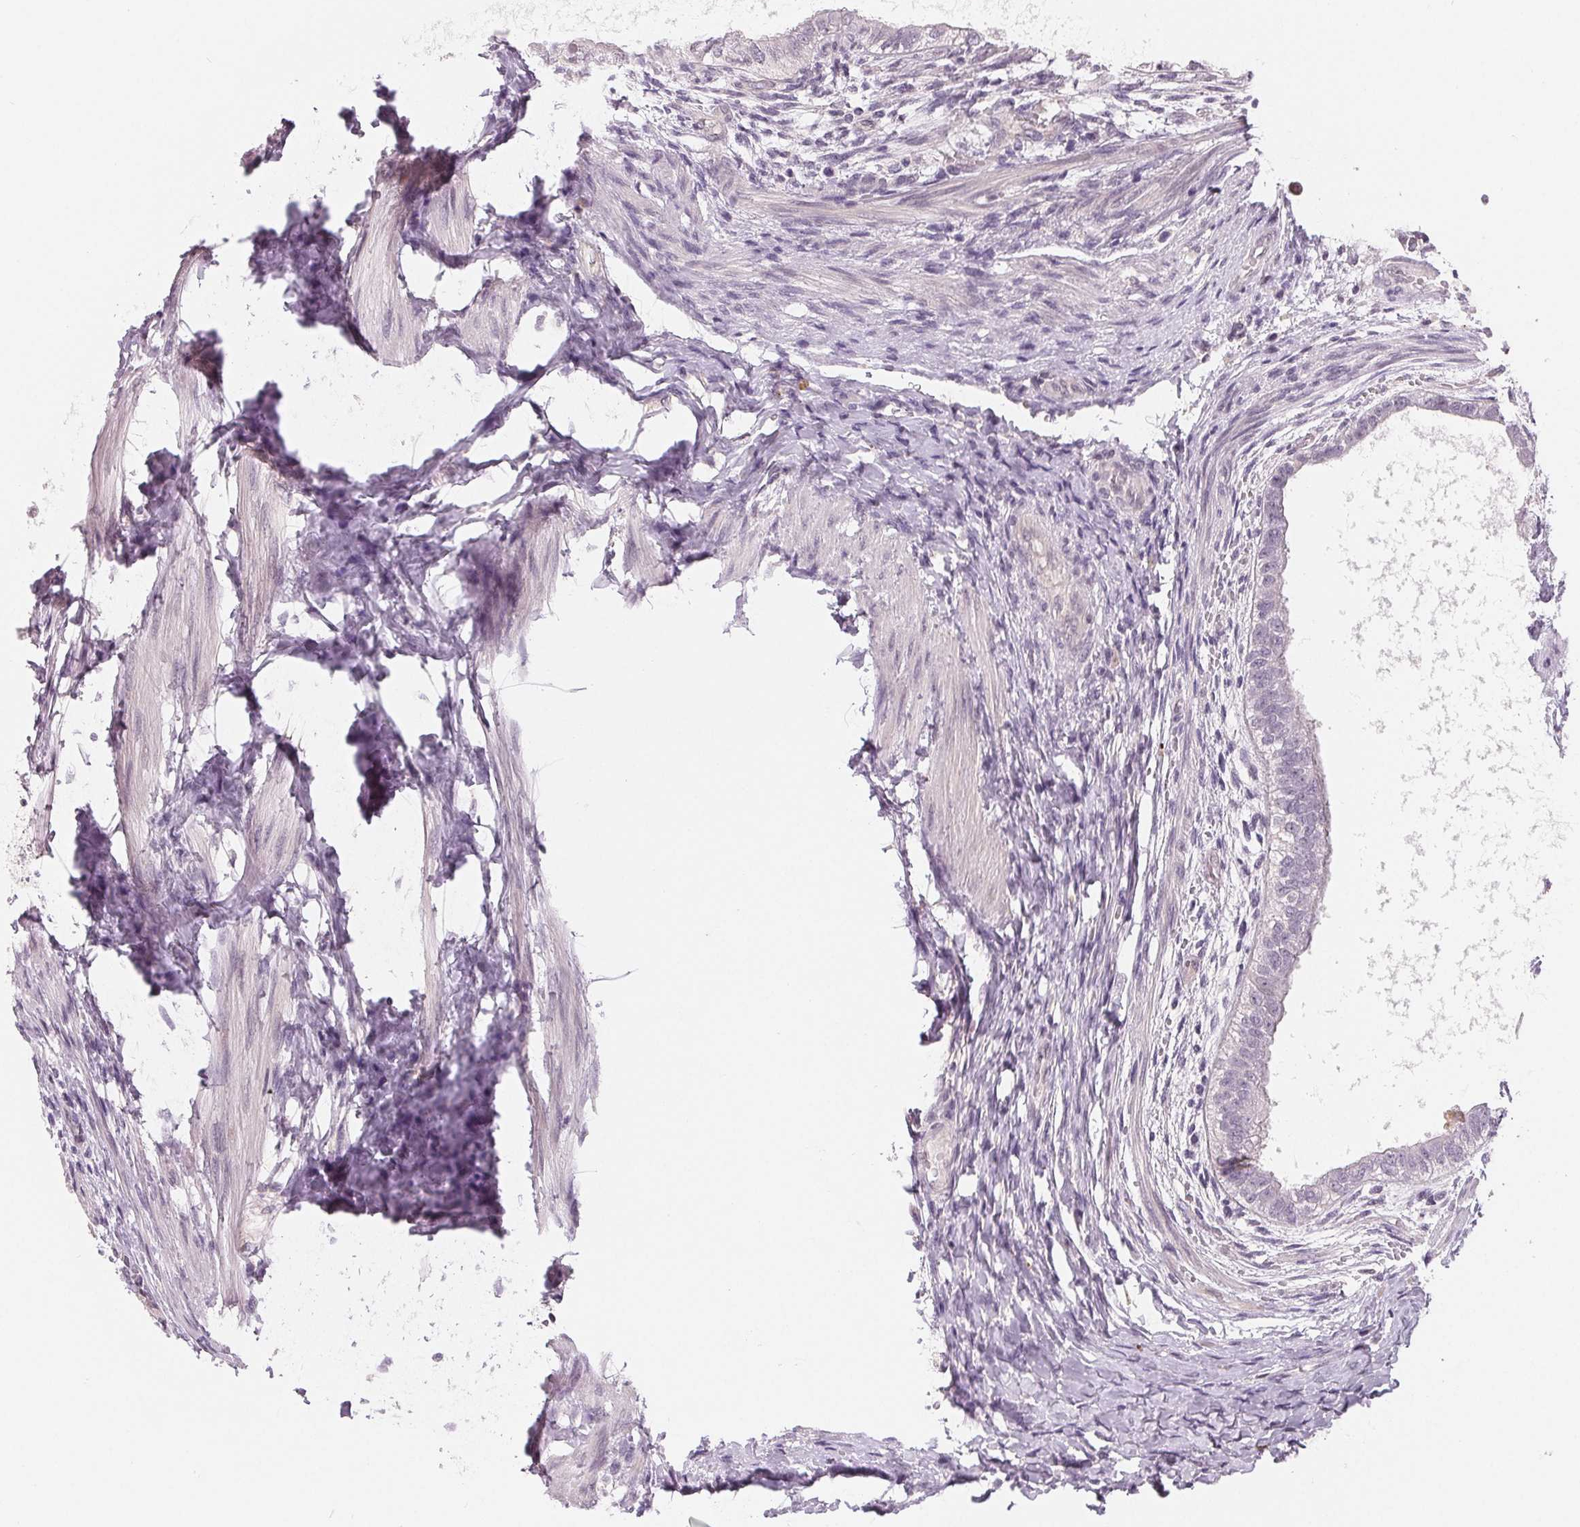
{"staining": {"intensity": "negative", "quantity": "none", "location": "none"}, "tissue": "testis cancer", "cell_type": "Tumor cells", "image_type": "cancer", "snomed": [{"axis": "morphology", "description": "Carcinoma, Embryonal, NOS"}, {"axis": "topography", "description": "Testis"}], "caption": "Testis embryonal carcinoma was stained to show a protein in brown. There is no significant positivity in tumor cells.", "gene": "CFC1", "patient": {"sex": "male", "age": 26}}